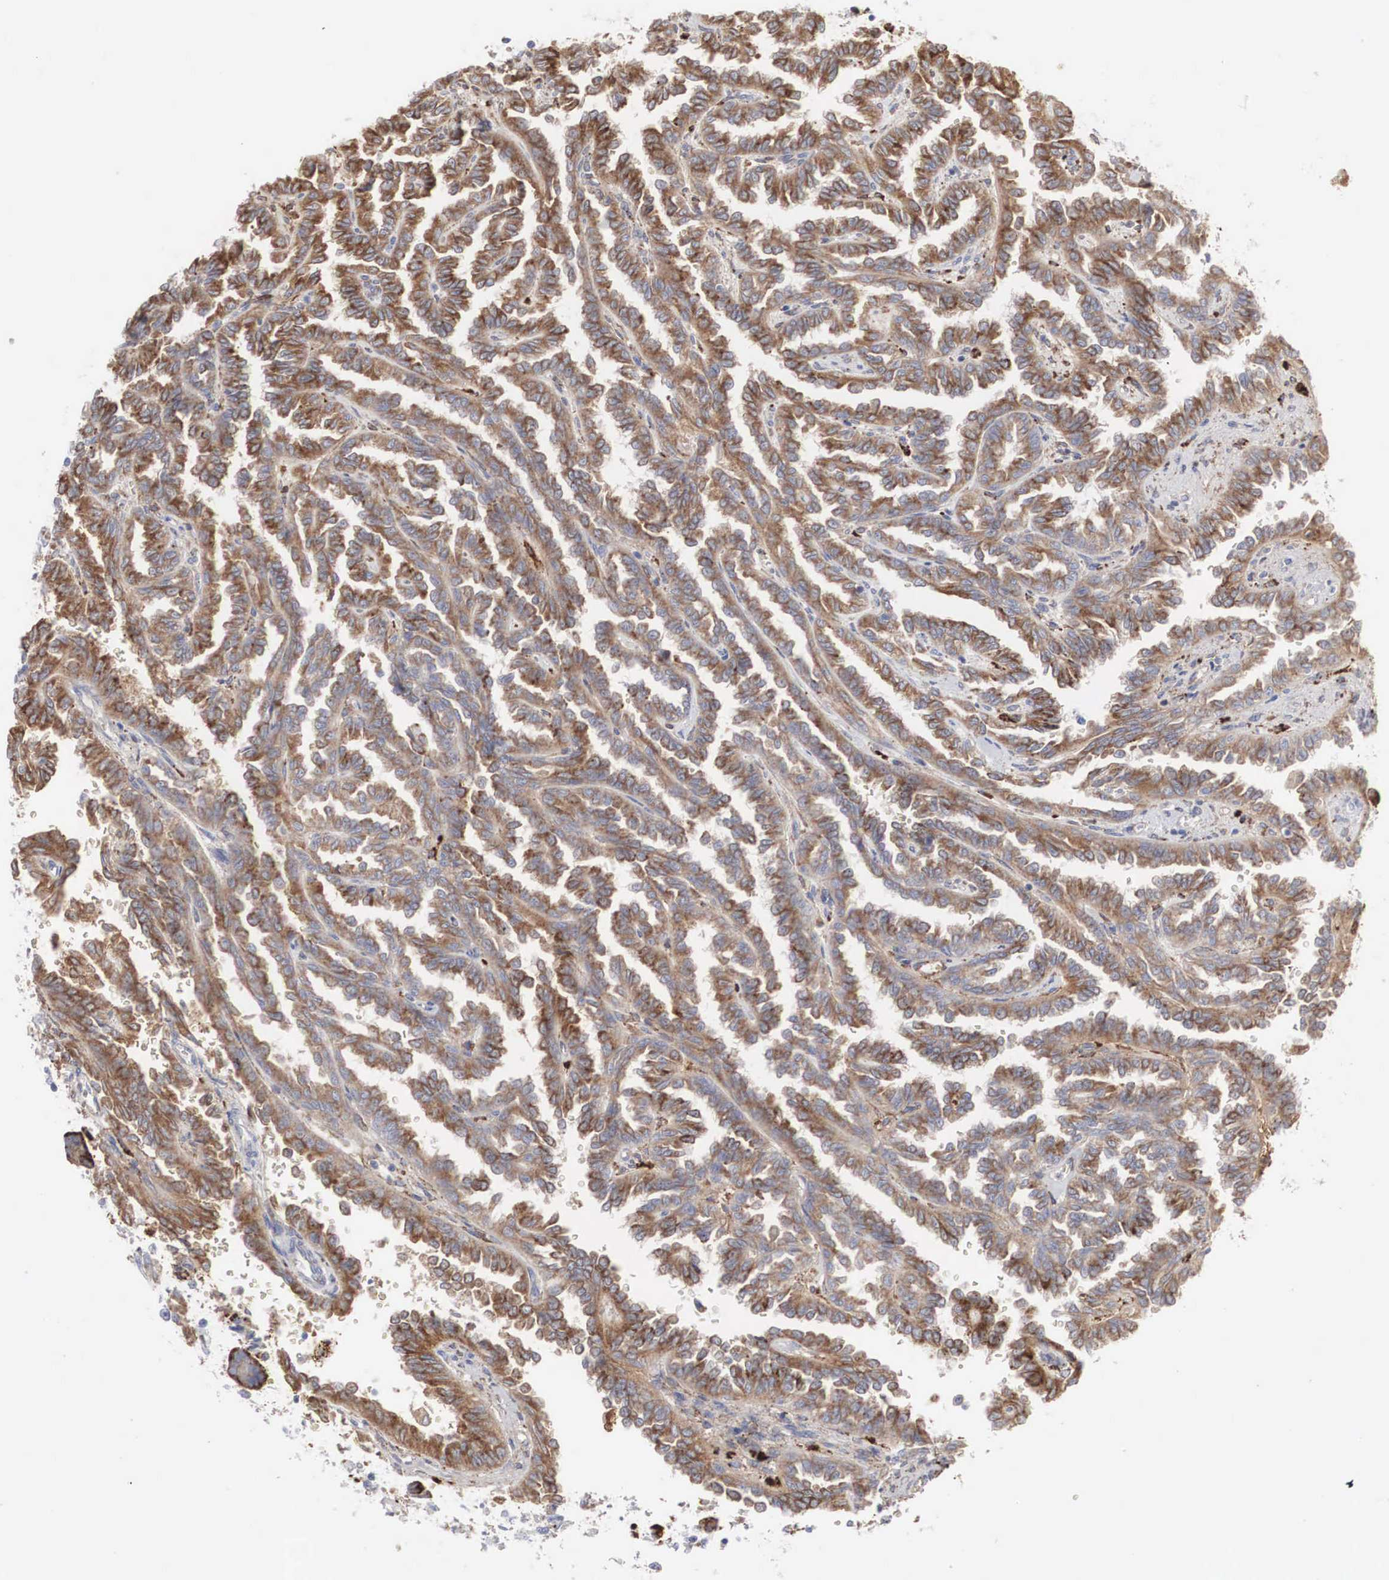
{"staining": {"intensity": "moderate", "quantity": ">75%", "location": "cytoplasmic/membranous"}, "tissue": "renal cancer", "cell_type": "Tumor cells", "image_type": "cancer", "snomed": [{"axis": "morphology", "description": "Inflammation, NOS"}, {"axis": "morphology", "description": "Adenocarcinoma, NOS"}, {"axis": "topography", "description": "Kidney"}], "caption": "Renal cancer stained with DAB IHC reveals medium levels of moderate cytoplasmic/membranous expression in approximately >75% of tumor cells.", "gene": "LGALS3BP", "patient": {"sex": "male", "age": 68}}